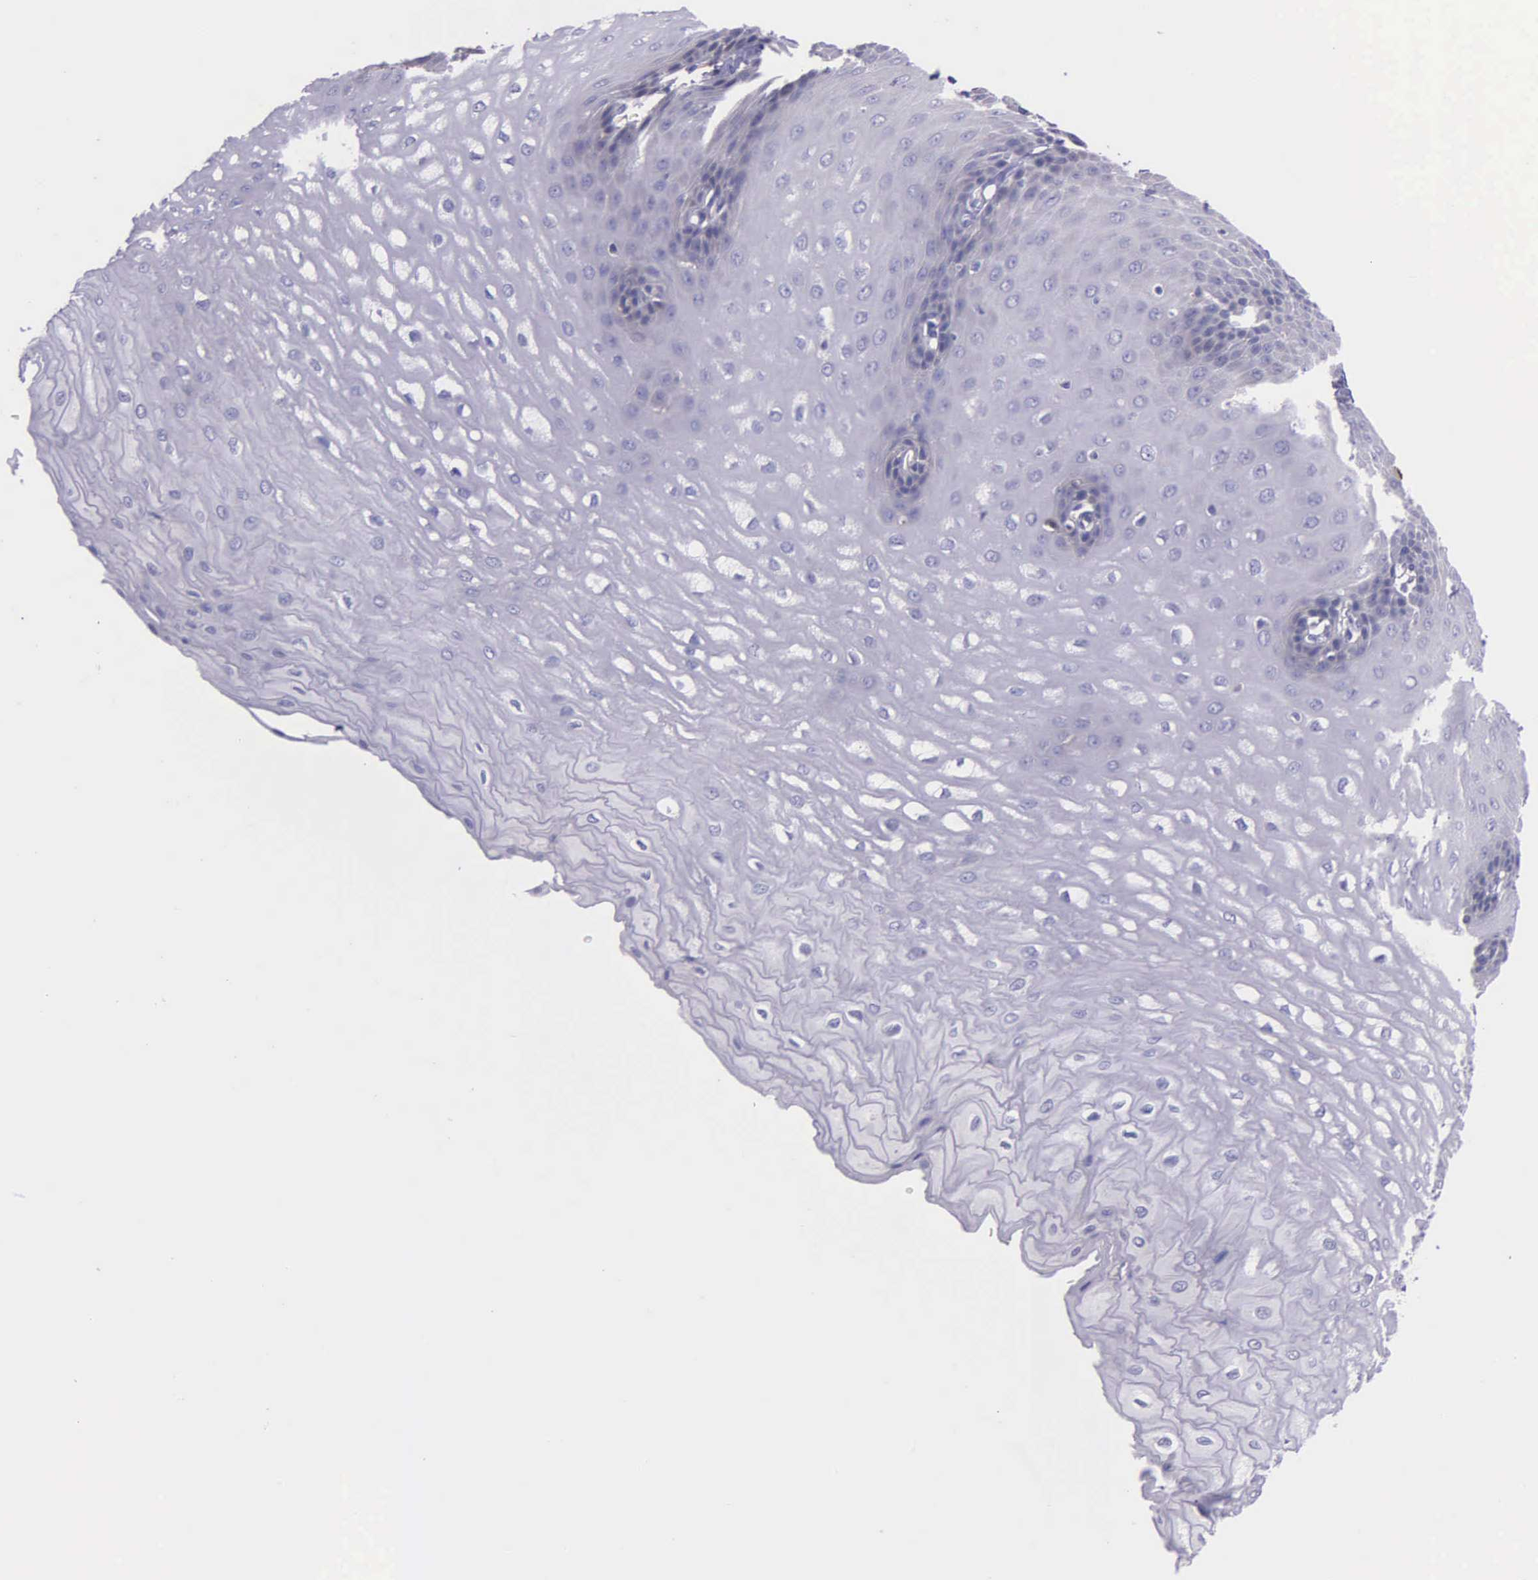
{"staining": {"intensity": "negative", "quantity": "none", "location": "none"}, "tissue": "esophagus", "cell_type": "Squamous epithelial cells", "image_type": "normal", "snomed": [{"axis": "morphology", "description": "Normal tissue, NOS"}, {"axis": "topography", "description": "Esophagus"}], "caption": "Squamous epithelial cells show no significant staining in normal esophagus.", "gene": "ZC3H12B", "patient": {"sex": "male", "age": 70}}